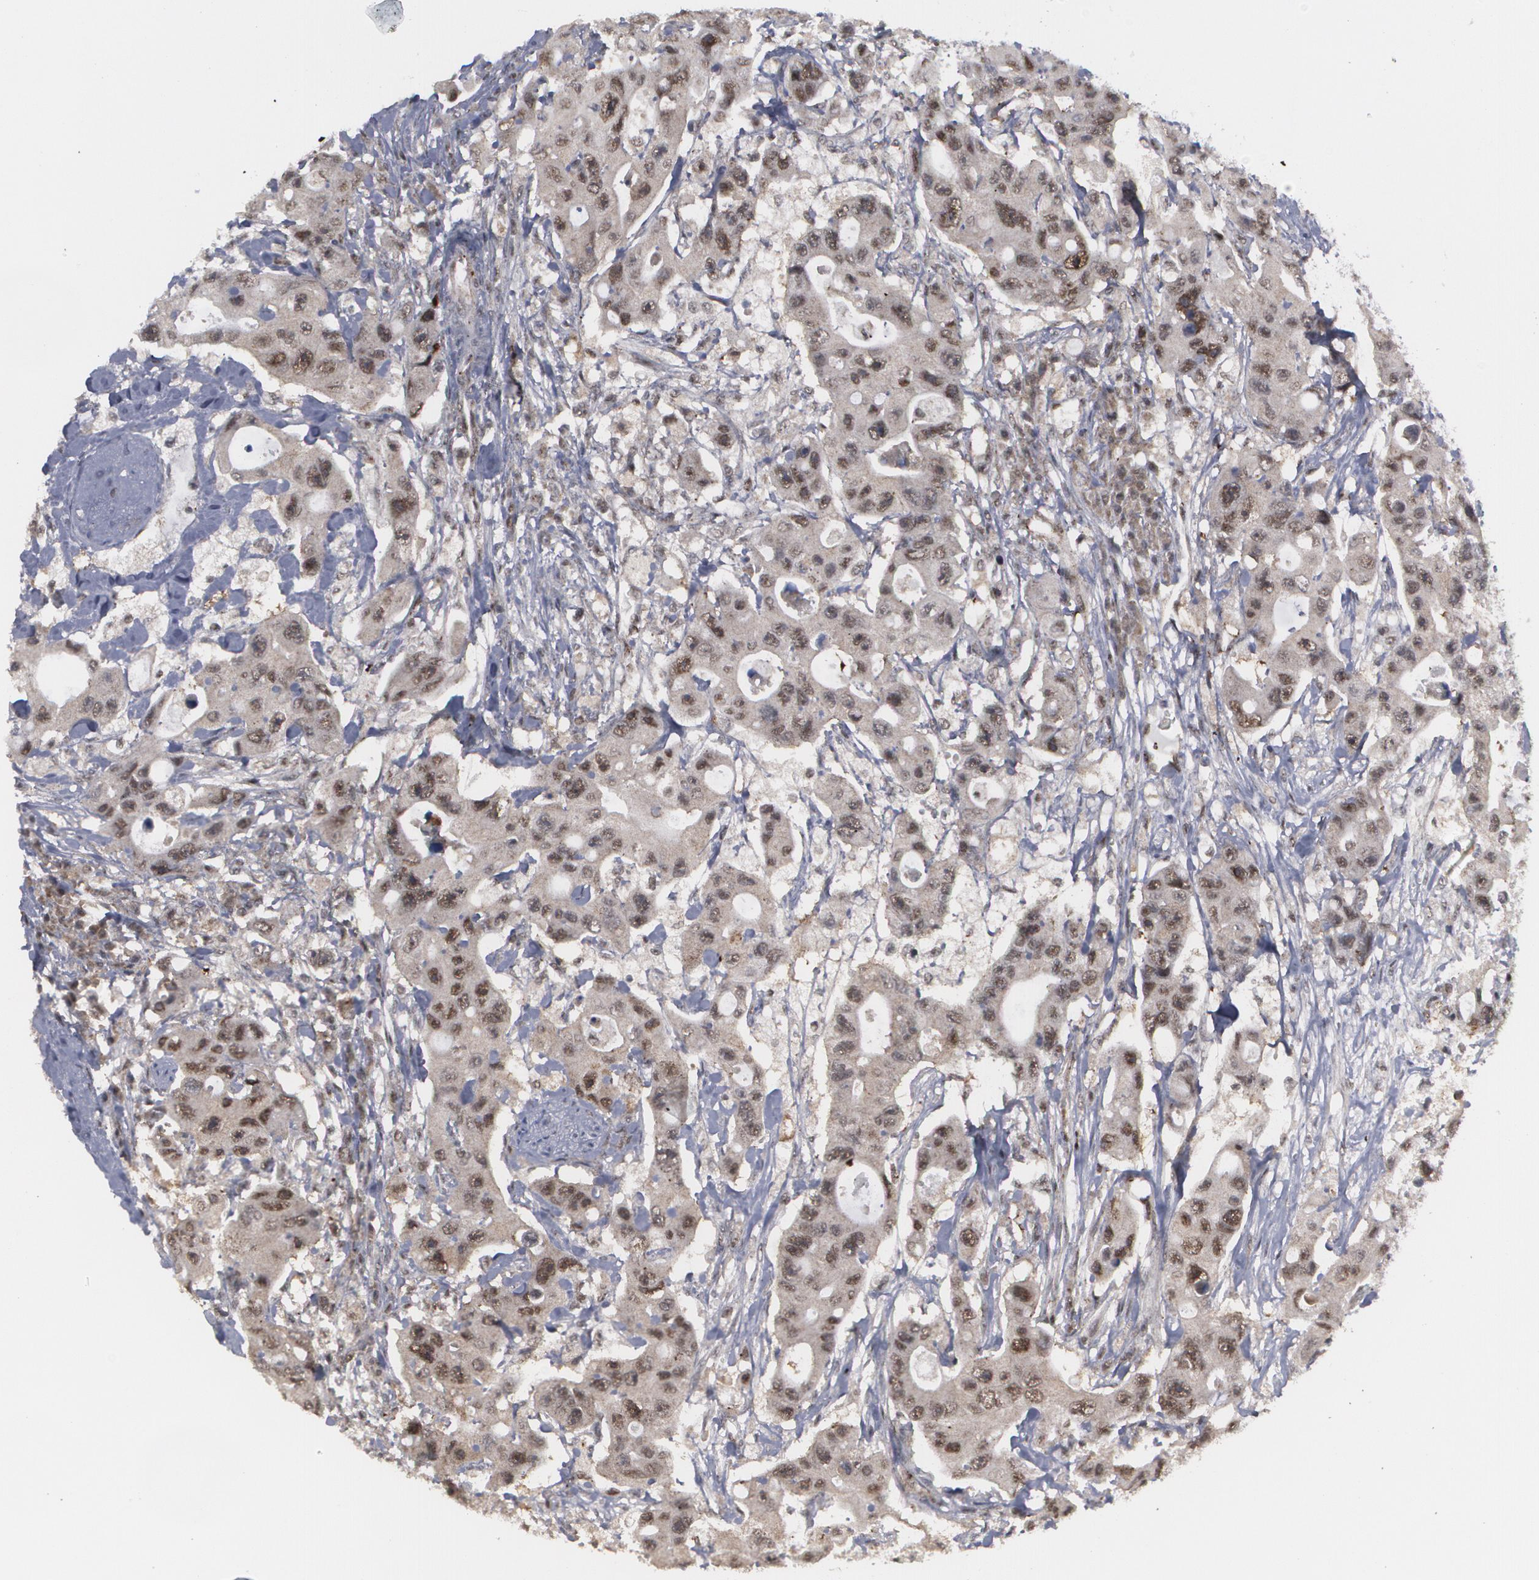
{"staining": {"intensity": "moderate", "quantity": ">75%", "location": "nuclear"}, "tissue": "colorectal cancer", "cell_type": "Tumor cells", "image_type": "cancer", "snomed": [{"axis": "morphology", "description": "Adenocarcinoma, NOS"}, {"axis": "topography", "description": "Colon"}], "caption": "Moderate nuclear protein expression is present in about >75% of tumor cells in colorectal cancer (adenocarcinoma).", "gene": "INTS6", "patient": {"sex": "female", "age": 46}}